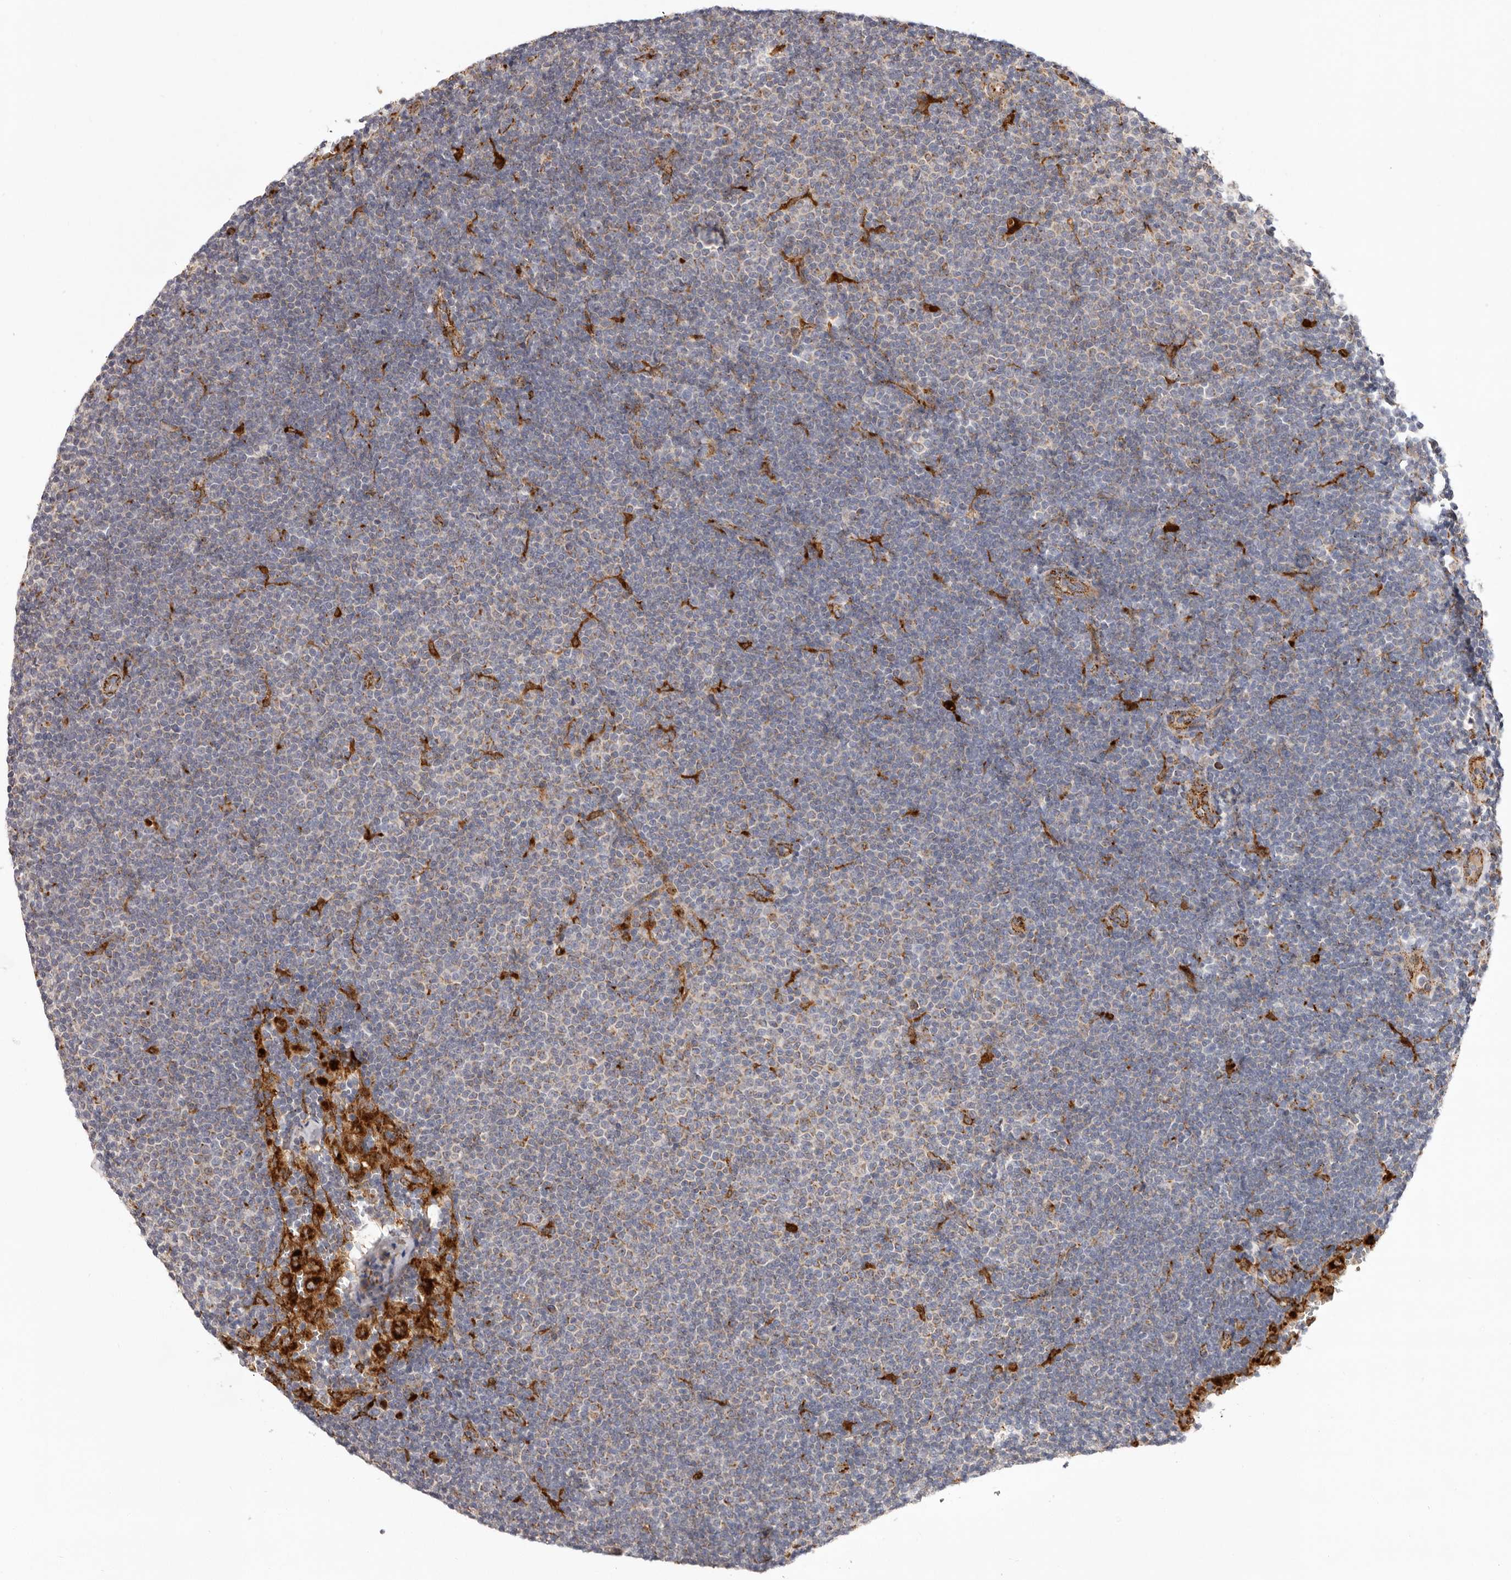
{"staining": {"intensity": "negative", "quantity": "none", "location": "none"}, "tissue": "lymphoma", "cell_type": "Tumor cells", "image_type": "cancer", "snomed": [{"axis": "morphology", "description": "Malignant lymphoma, non-Hodgkin's type, Low grade"}, {"axis": "topography", "description": "Lymph node"}], "caption": "DAB immunohistochemical staining of human low-grade malignant lymphoma, non-Hodgkin's type reveals no significant staining in tumor cells. The staining was performed using DAB to visualize the protein expression in brown, while the nuclei were stained in blue with hematoxylin (Magnification: 20x).", "gene": "GRN", "patient": {"sex": "female", "age": 53}}